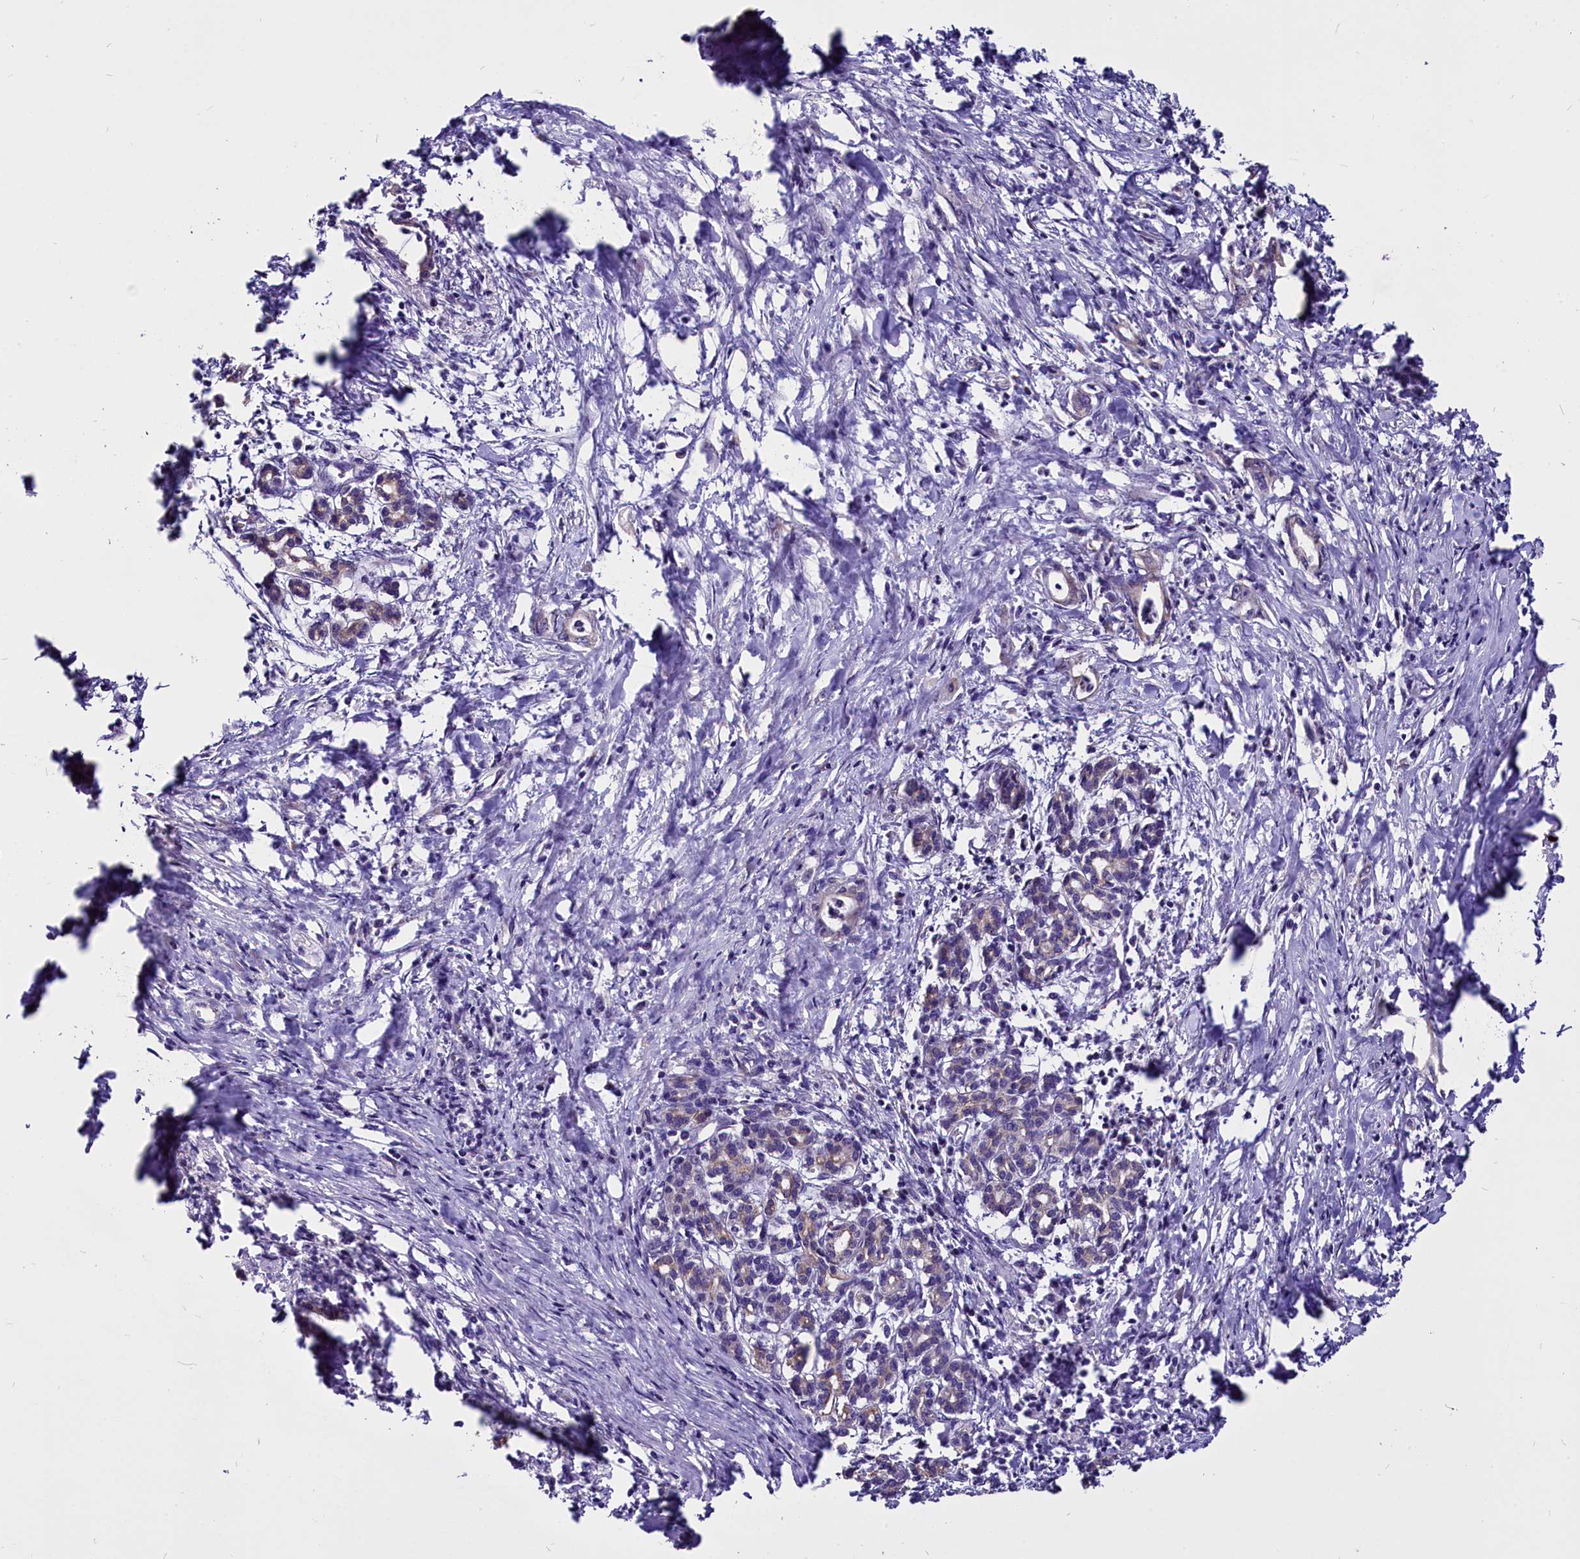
{"staining": {"intensity": "weak", "quantity": "<25%", "location": "cytoplasmic/membranous"}, "tissue": "pancreatic cancer", "cell_type": "Tumor cells", "image_type": "cancer", "snomed": [{"axis": "morphology", "description": "Adenocarcinoma, NOS"}, {"axis": "topography", "description": "Pancreas"}], "caption": "The IHC histopathology image has no significant positivity in tumor cells of pancreatic adenocarcinoma tissue.", "gene": "CEP170", "patient": {"sex": "female", "age": 55}}